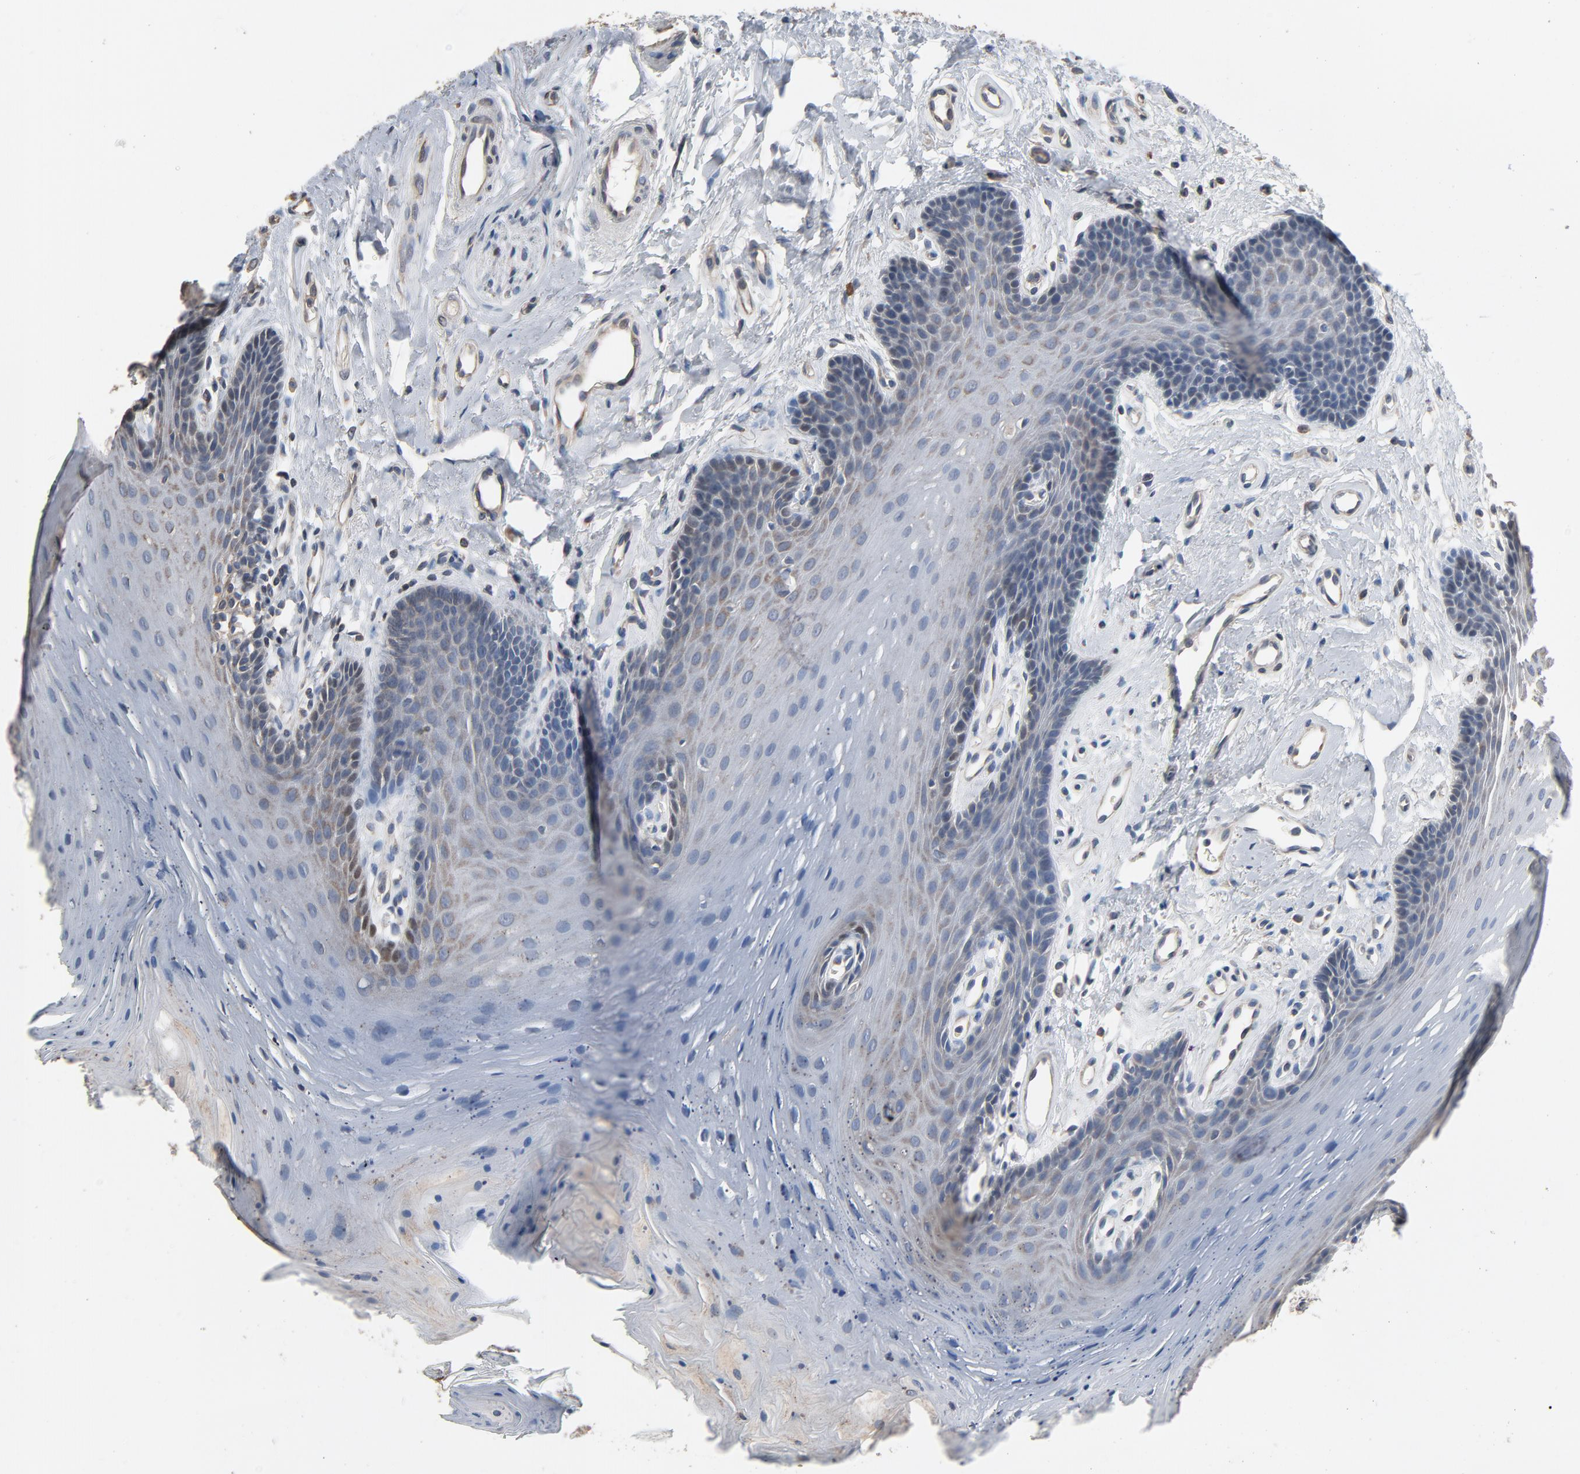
{"staining": {"intensity": "weak", "quantity": "<25%", "location": "cytoplasmic/membranous"}, "tissue": "oral mucosa", "cell_type": "Squamous epithelial cells", "image_type": "normal", "snomed": [{"axis": "morphology", "description": "Normal tissue, NOS"}, {"axis": "topography", "description": "Oral tissue"}], "caption": "The IHC image has no significant staining in squamous epithelial cells of oral mucosa.", "gene": "SOX6", "patient": {"sex": "male", "age": 62}}